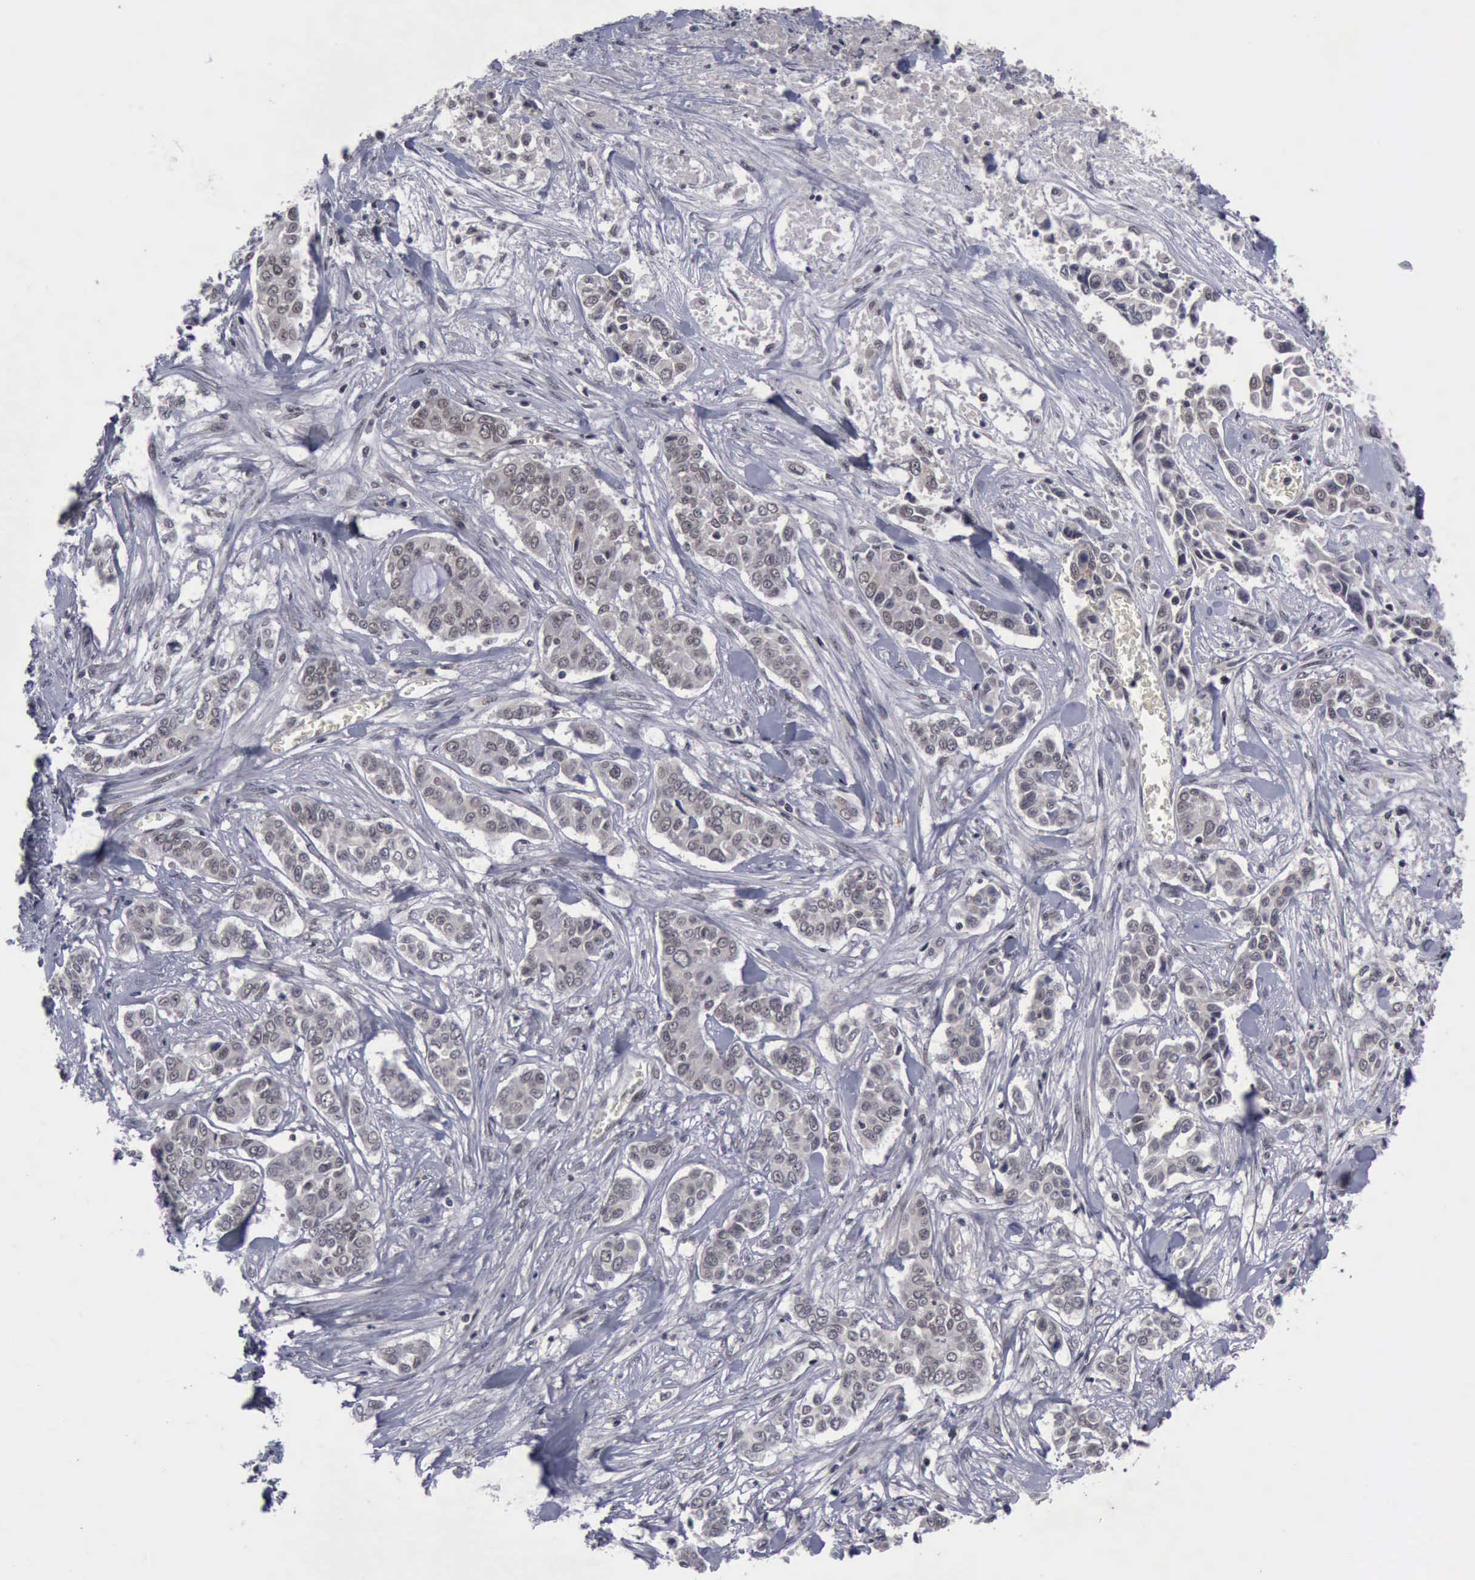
{"staining": {"intensity": "negative", "quantity": "none", "location": "none"}, "tissue": "pancreatic cancer", "cell_type": "Tumor cells", "image_type": "cancer", "snomed": [{"axis": "morphology", "description": "Adenocarcinoma, NOS"}, {"axis": "topography", "description": "Pancreas"}], "caption": "Micrograph shows no protein expression in tumor cells of pancreatic cancer (adenocarcinoma) tissue.", "gene": "ATM", "patient": {"sex": "female", "age": 52}}